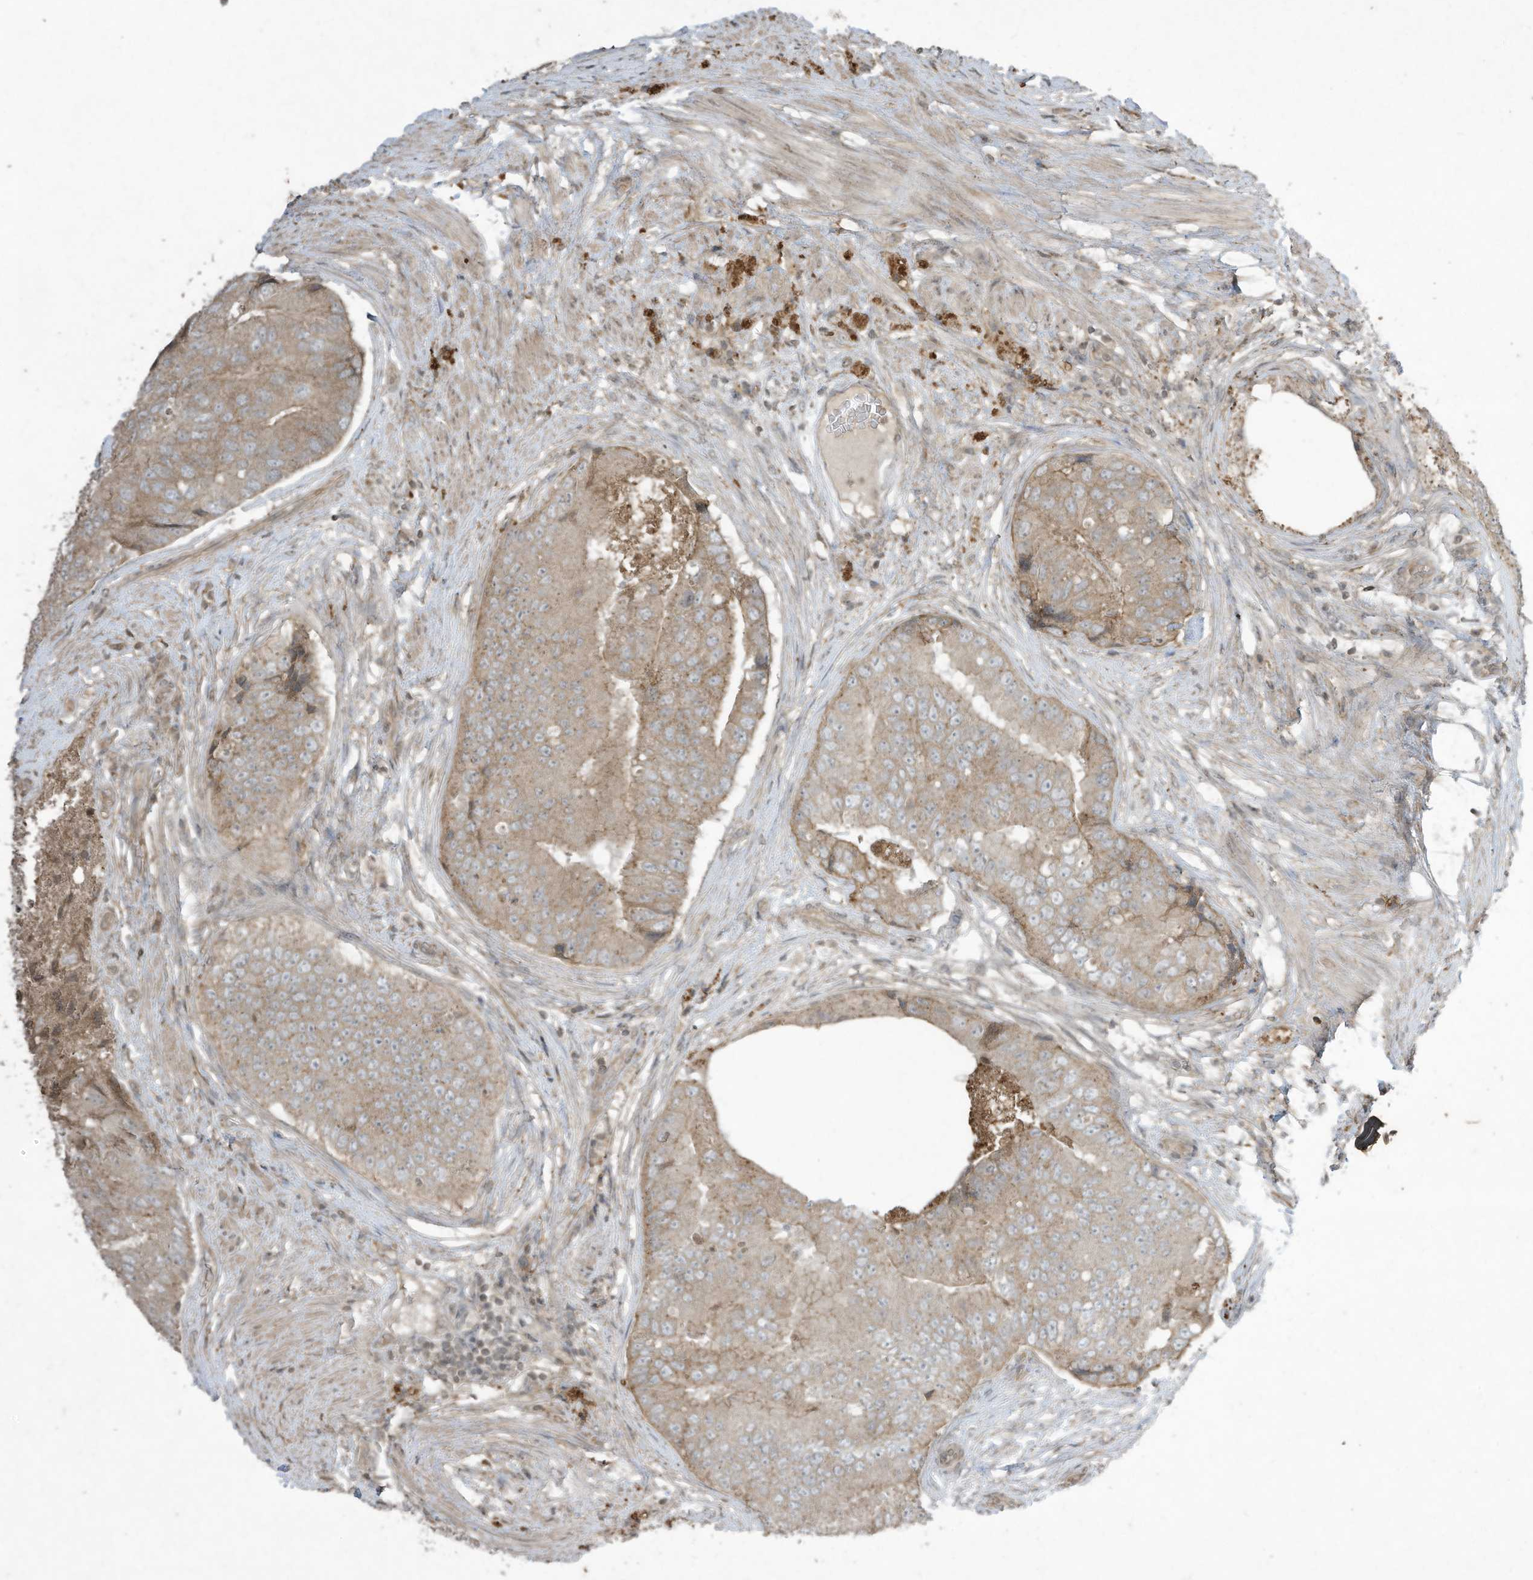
{"staining": {"intensity": "weak", "quantity": ">75%", "location": "cytoplasmic/membranous"}, "tissue": "prostate cancer", "cell_type": "Tumor cells", "image_type": "cancer", "snomed": [{"axis": "morphology", "description": "Adenocarcinoma, High grade"}, {"axis": "topography", "description": "Prostate"}], "caption": "Prostate adenocarcinoma (high-grade) tissue exhibits weak cytoplasmic/membranous staining in about >75% of tumor cells, visualized by immunohistochemistry. Immunohistochemistry stains the protein in brown and the nuclei are stained blue.", "gene": "MATN2", "patient": {"sex": "male", "age": 70}}